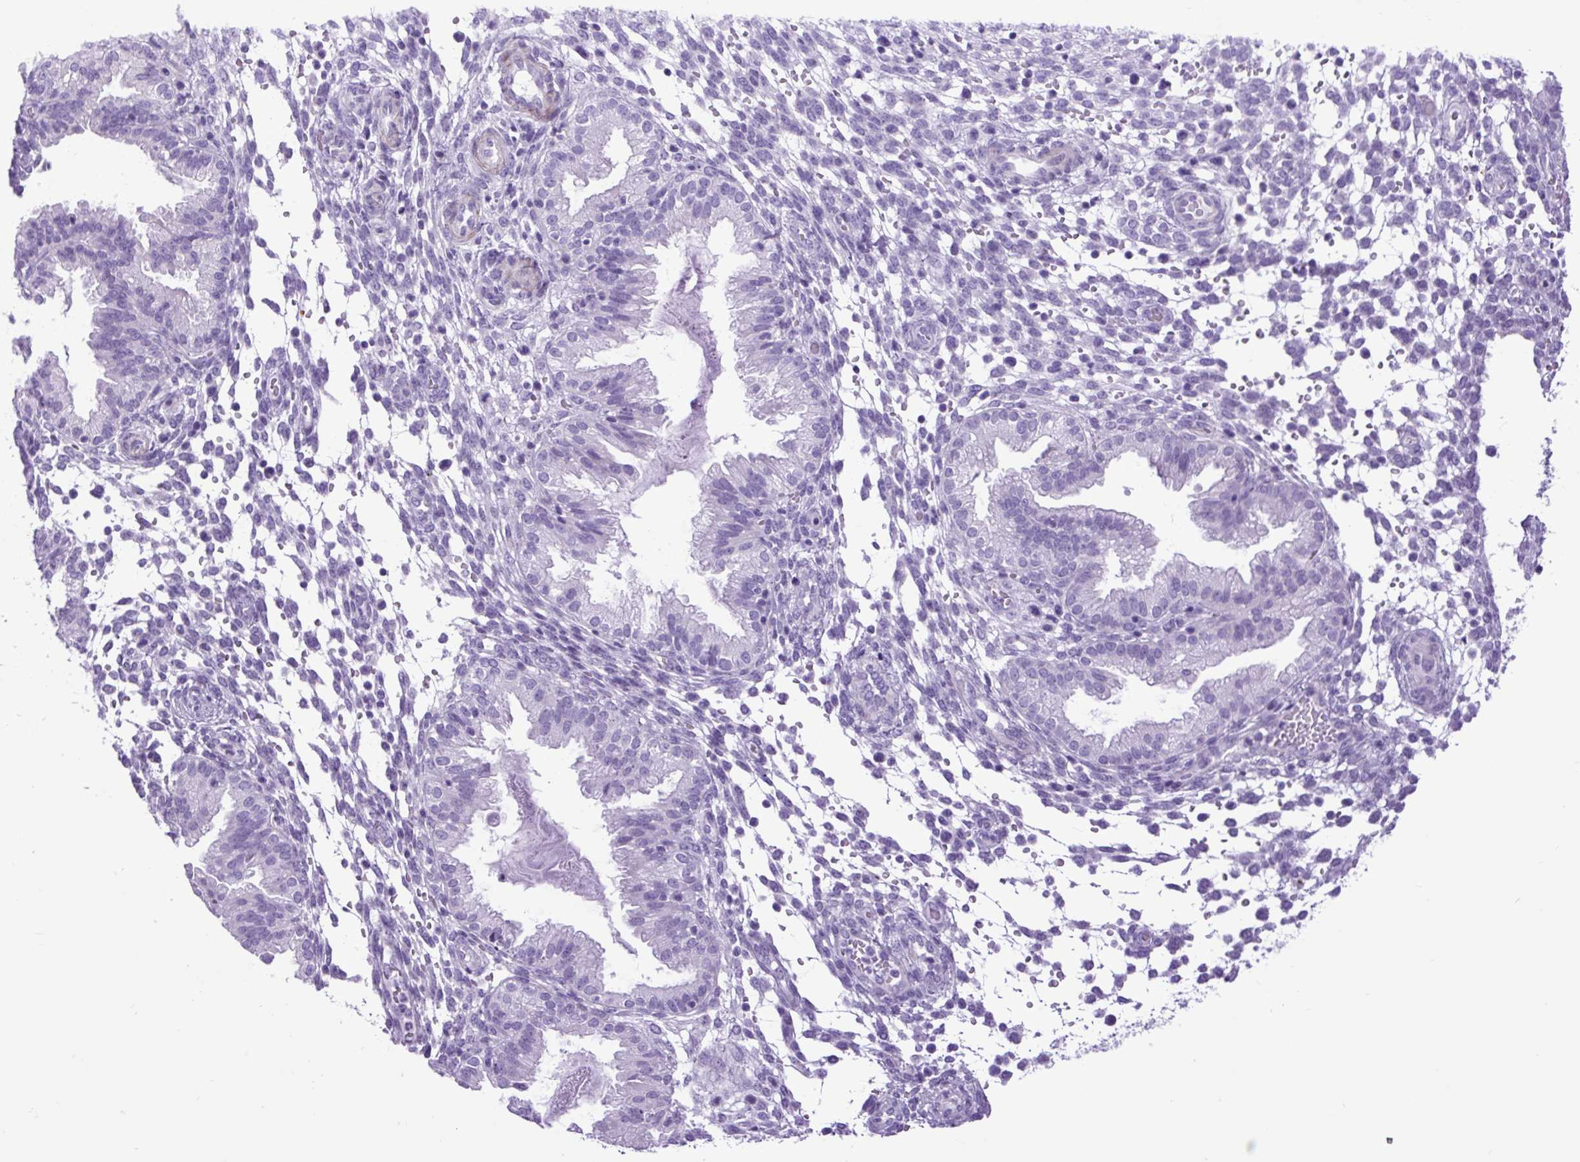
{"staining": {"intensity": "negative", "quantity": "none", "location": "none"}, "tissue": "endometrium", "cell_type": "Cells in endometrial stroma", "image_type": "normal", "snomed": [{"axis": "morphology", "description": "Normal tissue, NOS"}, {"axis": "topography", "description": "Endometrium"}], "caption": "IHC image of normal endometrium stained for a protein (brown), which exhibits no positivity in cells in endometrial stroma. The staining is performed using DAB brown chromogen with nuclei counter-stained in using hematoxylin.", "gene": "DPP6", "patient": {"sex": "female", "age": 33}}